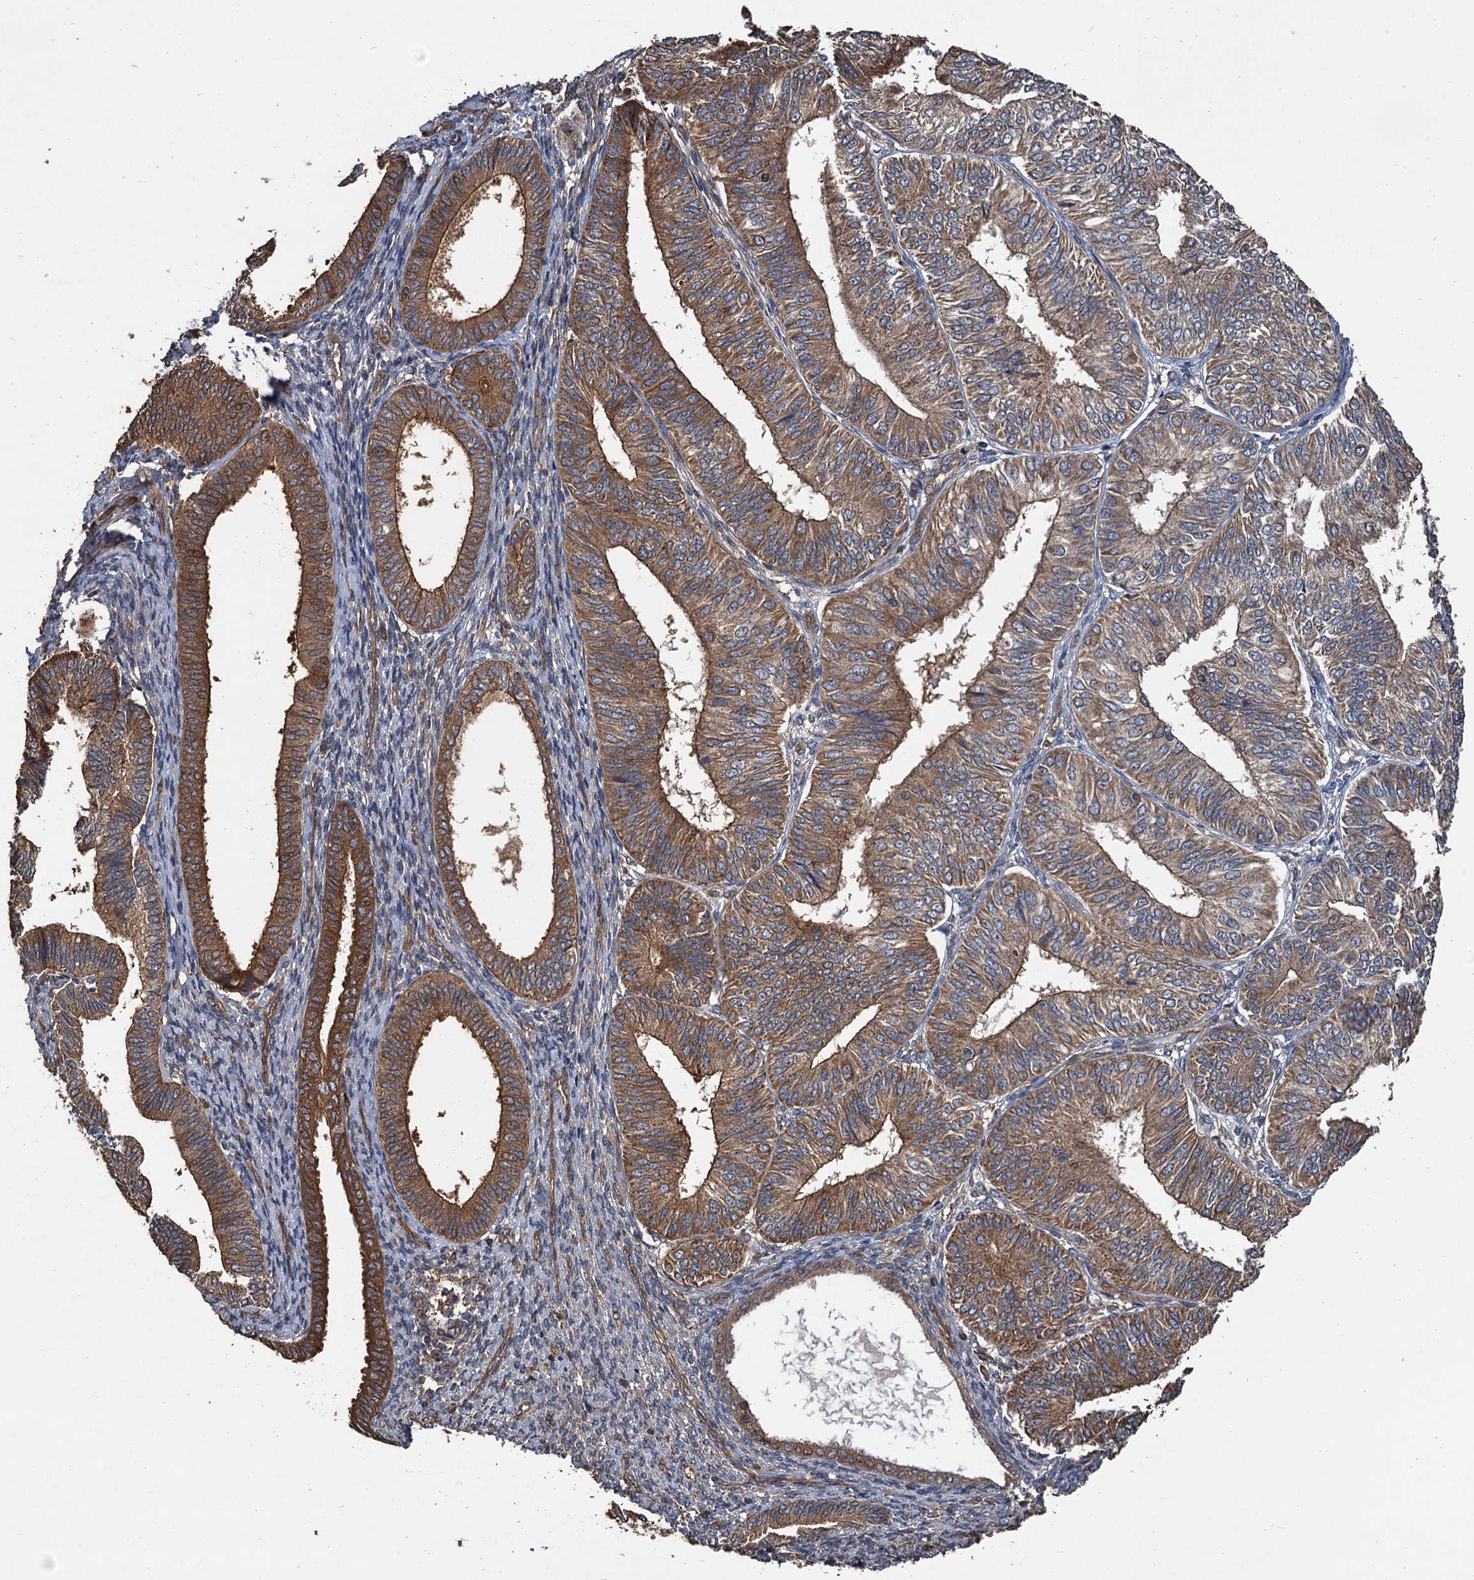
{"staining": {"intensity": "moderate", "quantity": ">75%", "location": "cytoplasmic/membranous"}, "tissue": "endometrial cancer", "cell_type": "Tumor cells", "image_type": "cancer", "snomed": [{"axis": "morphology", "description": "Adenocarcinoma, NOS"}, {"axis": "topography", "description": "Endometrium"}], "caption": "Immunohistochemistry (IHC) photomicrograph of neoplastic tissue: human endometrial cancer stained using immunohistochemistry reveals medium levels of moderate protein expression localized specifically in the cytoplasmic/membranous of tumor cells, appearing as a cytoplasmic/membranous brown color.", "gene": "PPP4R1", "patient": {"sex": "female", "age": 58}}